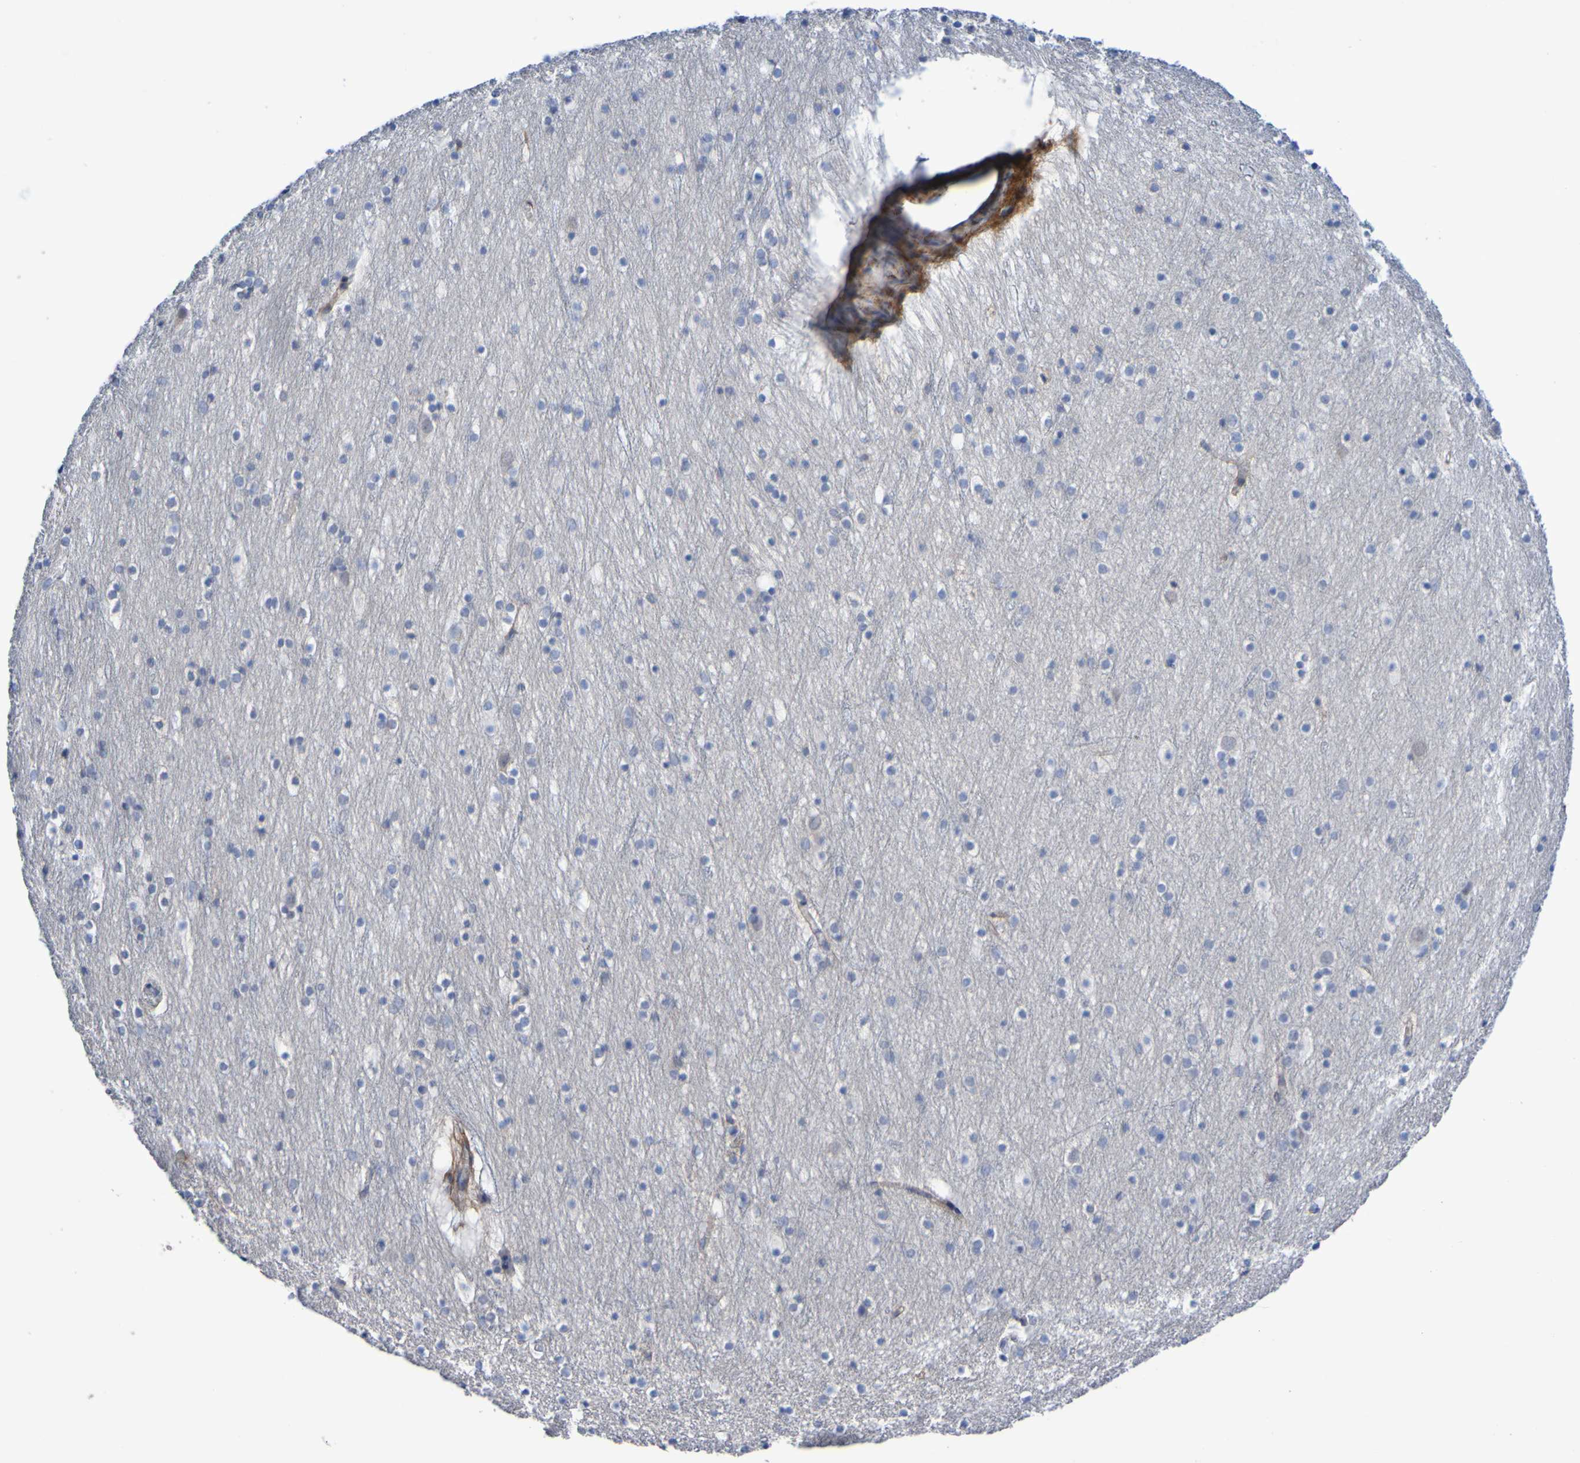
{"staining": {"intensity": "moderate", "quantity": "25%-75%", "location": "cytoplasmic/membranous"}, "tissue": "cerebral cortex", "cell_type": "Endothelial cells", "image_type": "normal", "snomed": [{"axis": "morphology", "description": "Normal tissue, NOS"}, {"axis": "topography", "description": "Cerebral cortex"}], "caption": "Moderate cytoplasmic/membranous expression for a protein is appreciated in about 25%-75% of endothelial cells of normal cerebral cortex using immunohistochemistry.", "gene": "SGCB", "patient": {"sex": "male", "age": 45}}